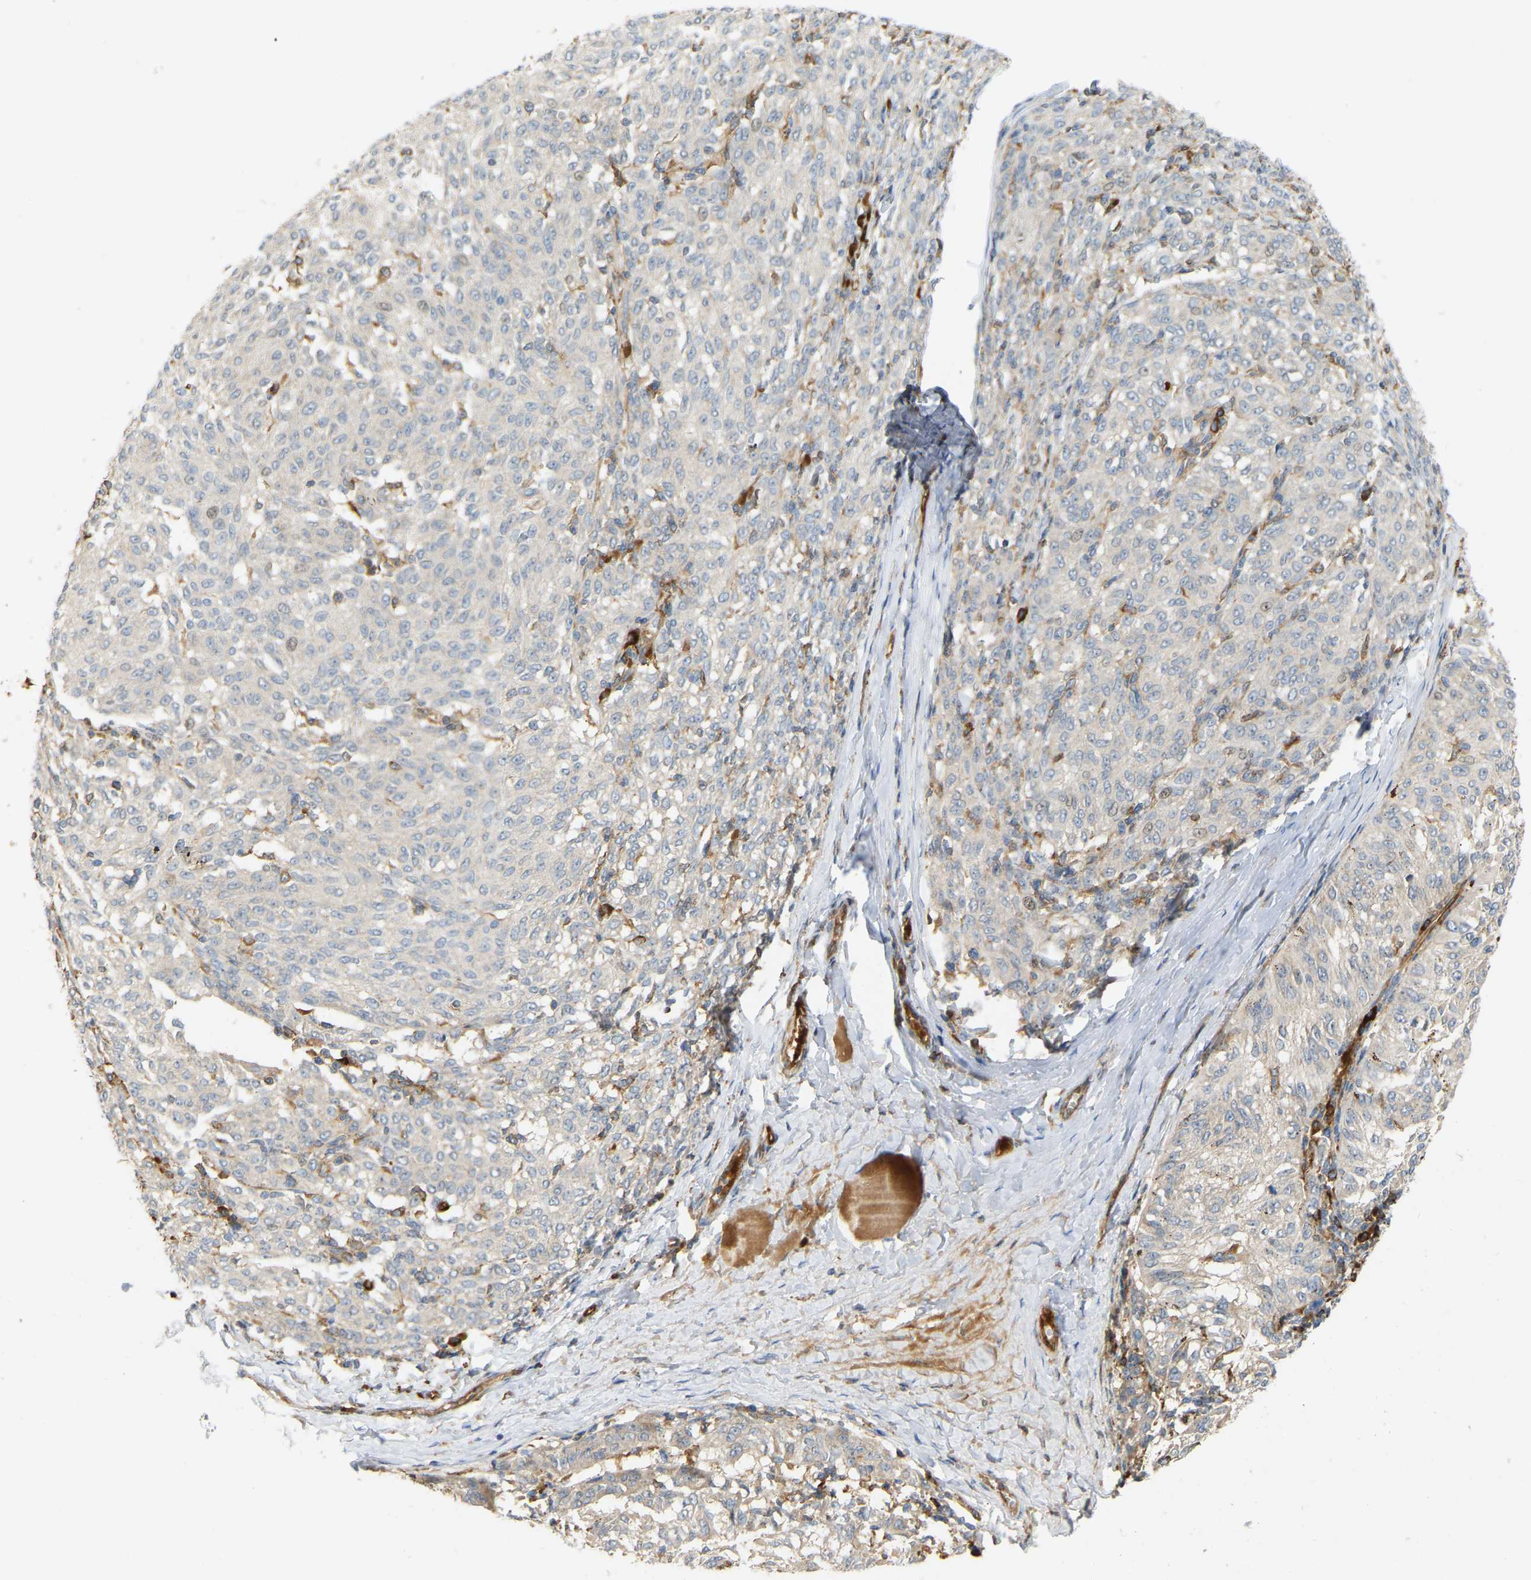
{"staining": {"intensity": "negative", "quantity": "none", "location": "none"}, "tissue": "melanoma", "cell_type": "Tumor cells", "image_type": "cancer", "snomed": [{"axis": "morphology", "description": "Malignant melanoma, NOS"}, {"axis": "topography", "description": "Skin"}], "caption": "A photomicrograph of melanoma stained for a protein shows no brown staining in tumor cells.", "gene": "PLCG2", "patient": {"sex": "female", "age": 72}}